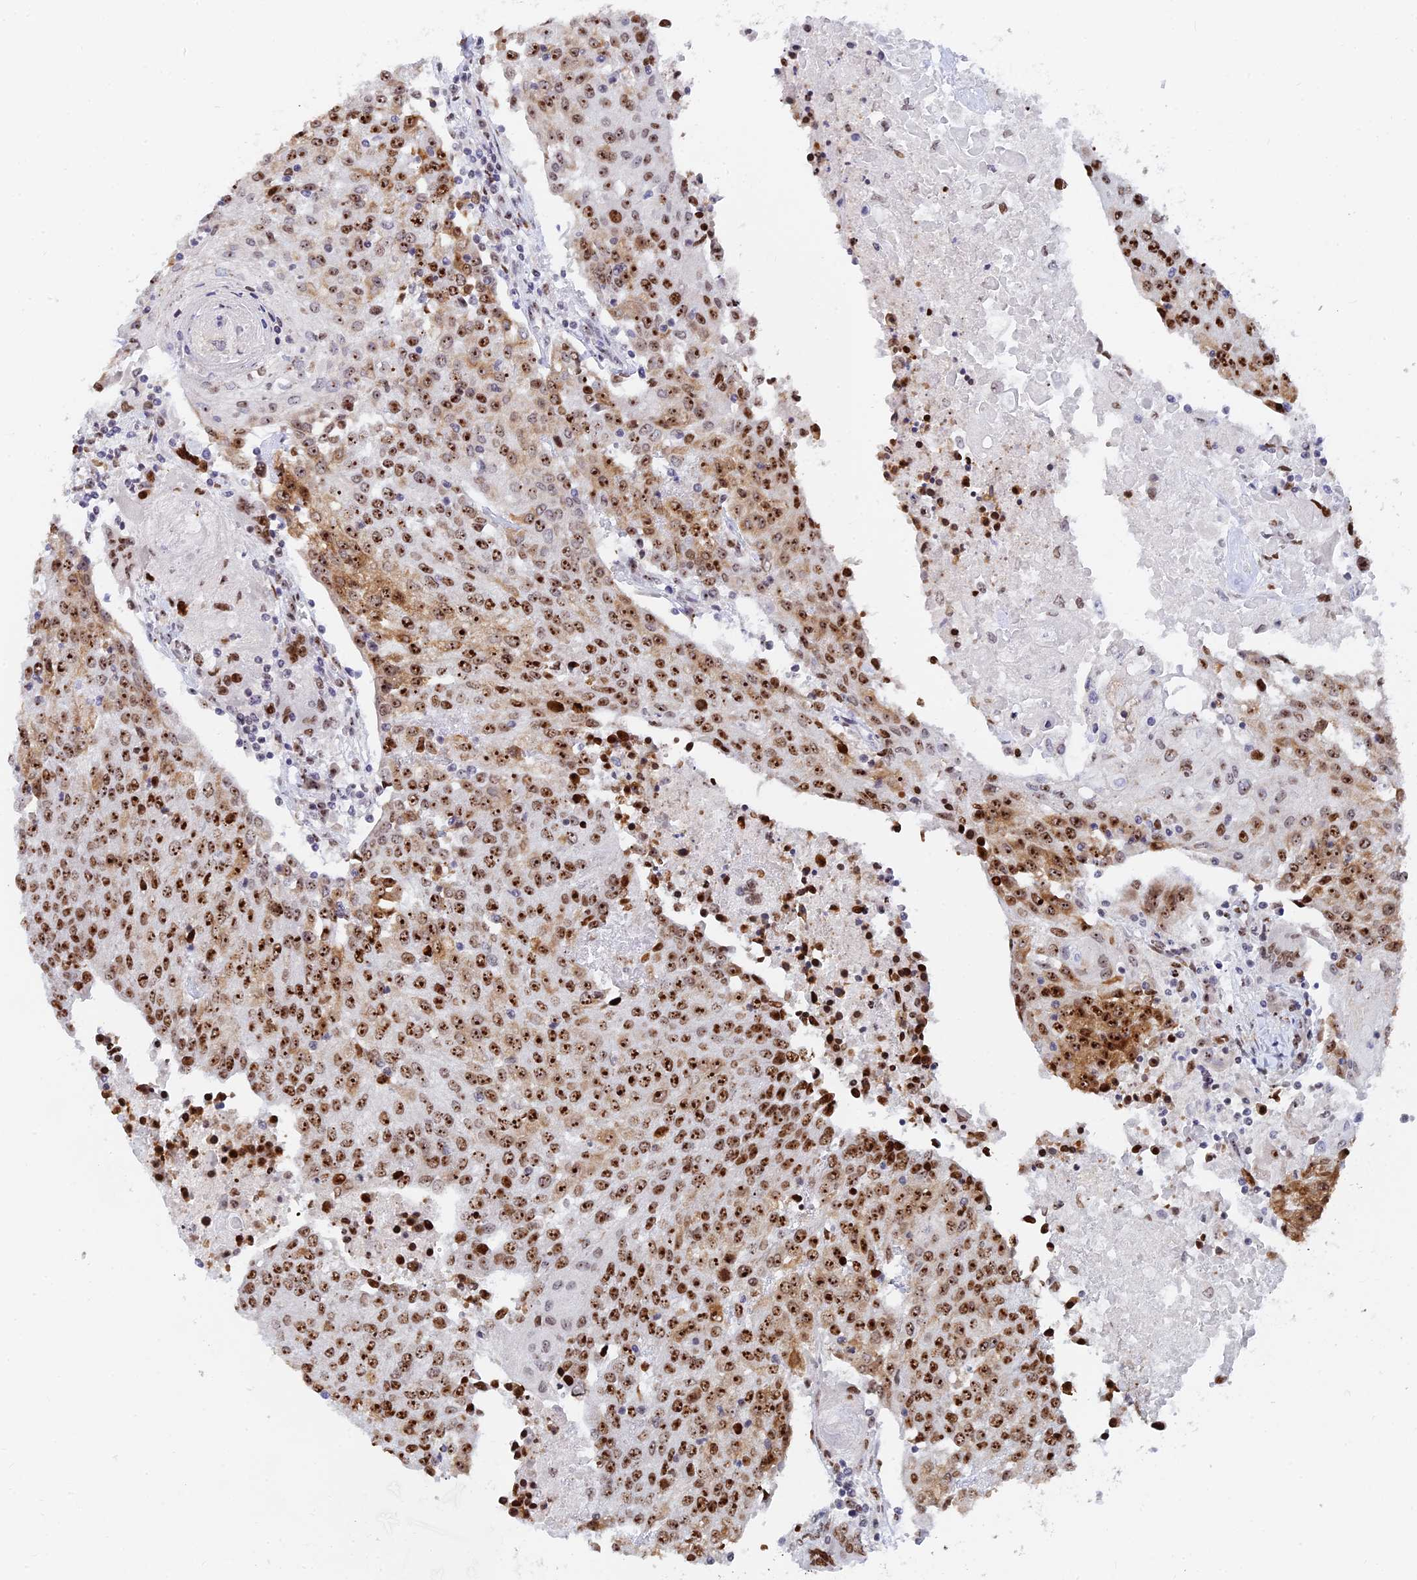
{"staining": {"intensity": "strong", "quantity": ">75%", "location": "cytoplasmic/membranous,nuclear"}, "tissue": "urothelial cancer", "cell_type": "Tumor cells", "image_type": "cancer", "snomed": [{"axis": "morphology", "description": "Urothelial carcinoma, High grade"}, {"axis": "topography", "description": "Urinary bladder"}], "caption": "Approximately >75% of tumor cells in urothelial cancer show strong cytoplasmic/membranous and nuclear protein positivity as visualized by brown immunohistochemical staining.", "gene": "RSL1D1", "patient": {"sex": "female", "age": 85}}